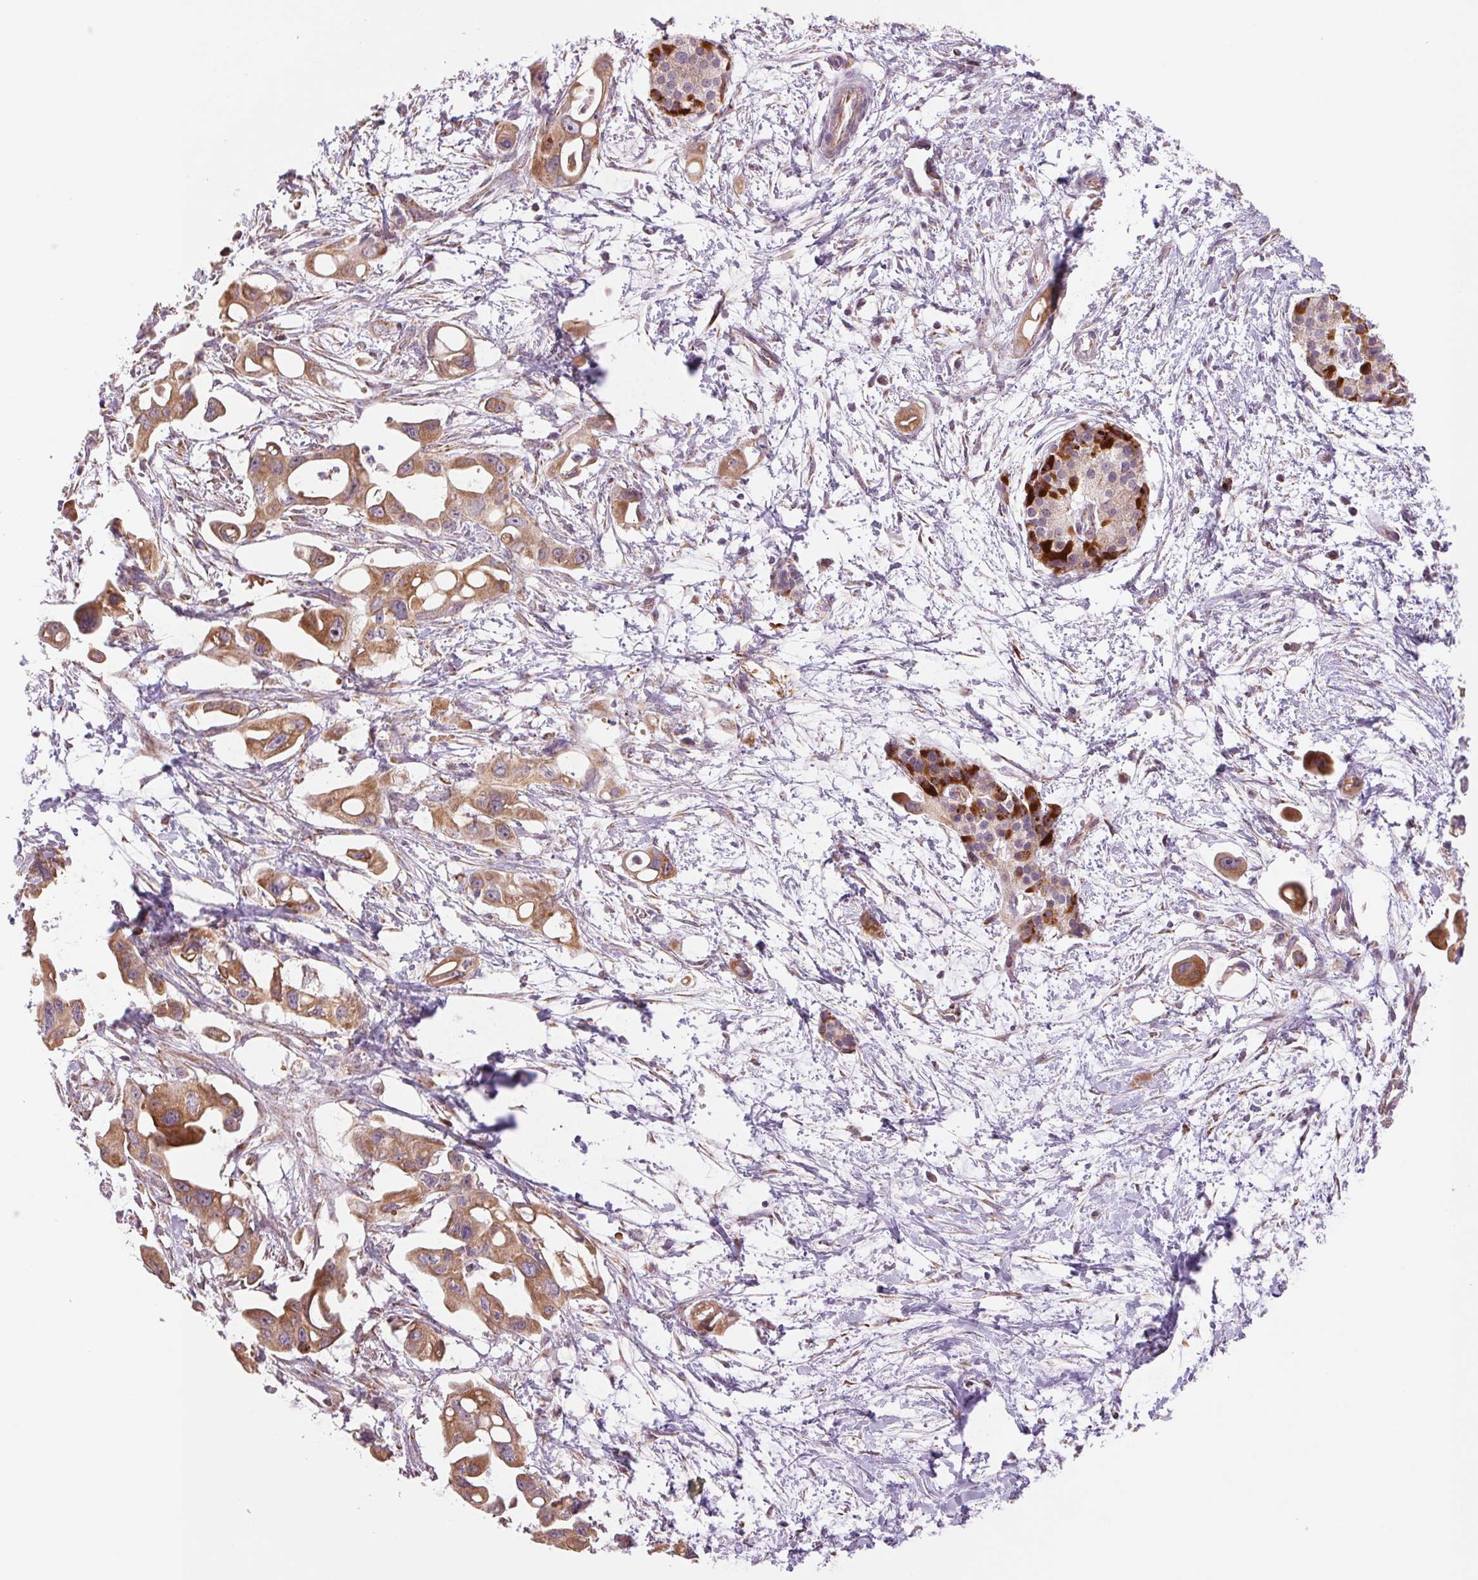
{"staining": {"intensity": "moderate", "quantity": ">75%", "location": "cytoplasmic/membranous"}, "tissue": "pancreatic cancer", "cell_type": "Tumor cells", "image_type": "cancer", "snomed": [{"axis": "morphology", "description": "Adenocarcinoma, NOS"}, {"axis": "topography", "description": "Pancreas"}], "caption": "Protein expression analysis of adenocarcinoma (pancreatic) shows moderate cytoplasmic/membranous positivity in approximately >75% of tumor cells.", "gene": "MATCAP1", "patient": {"sex": "male", "age": 61}}